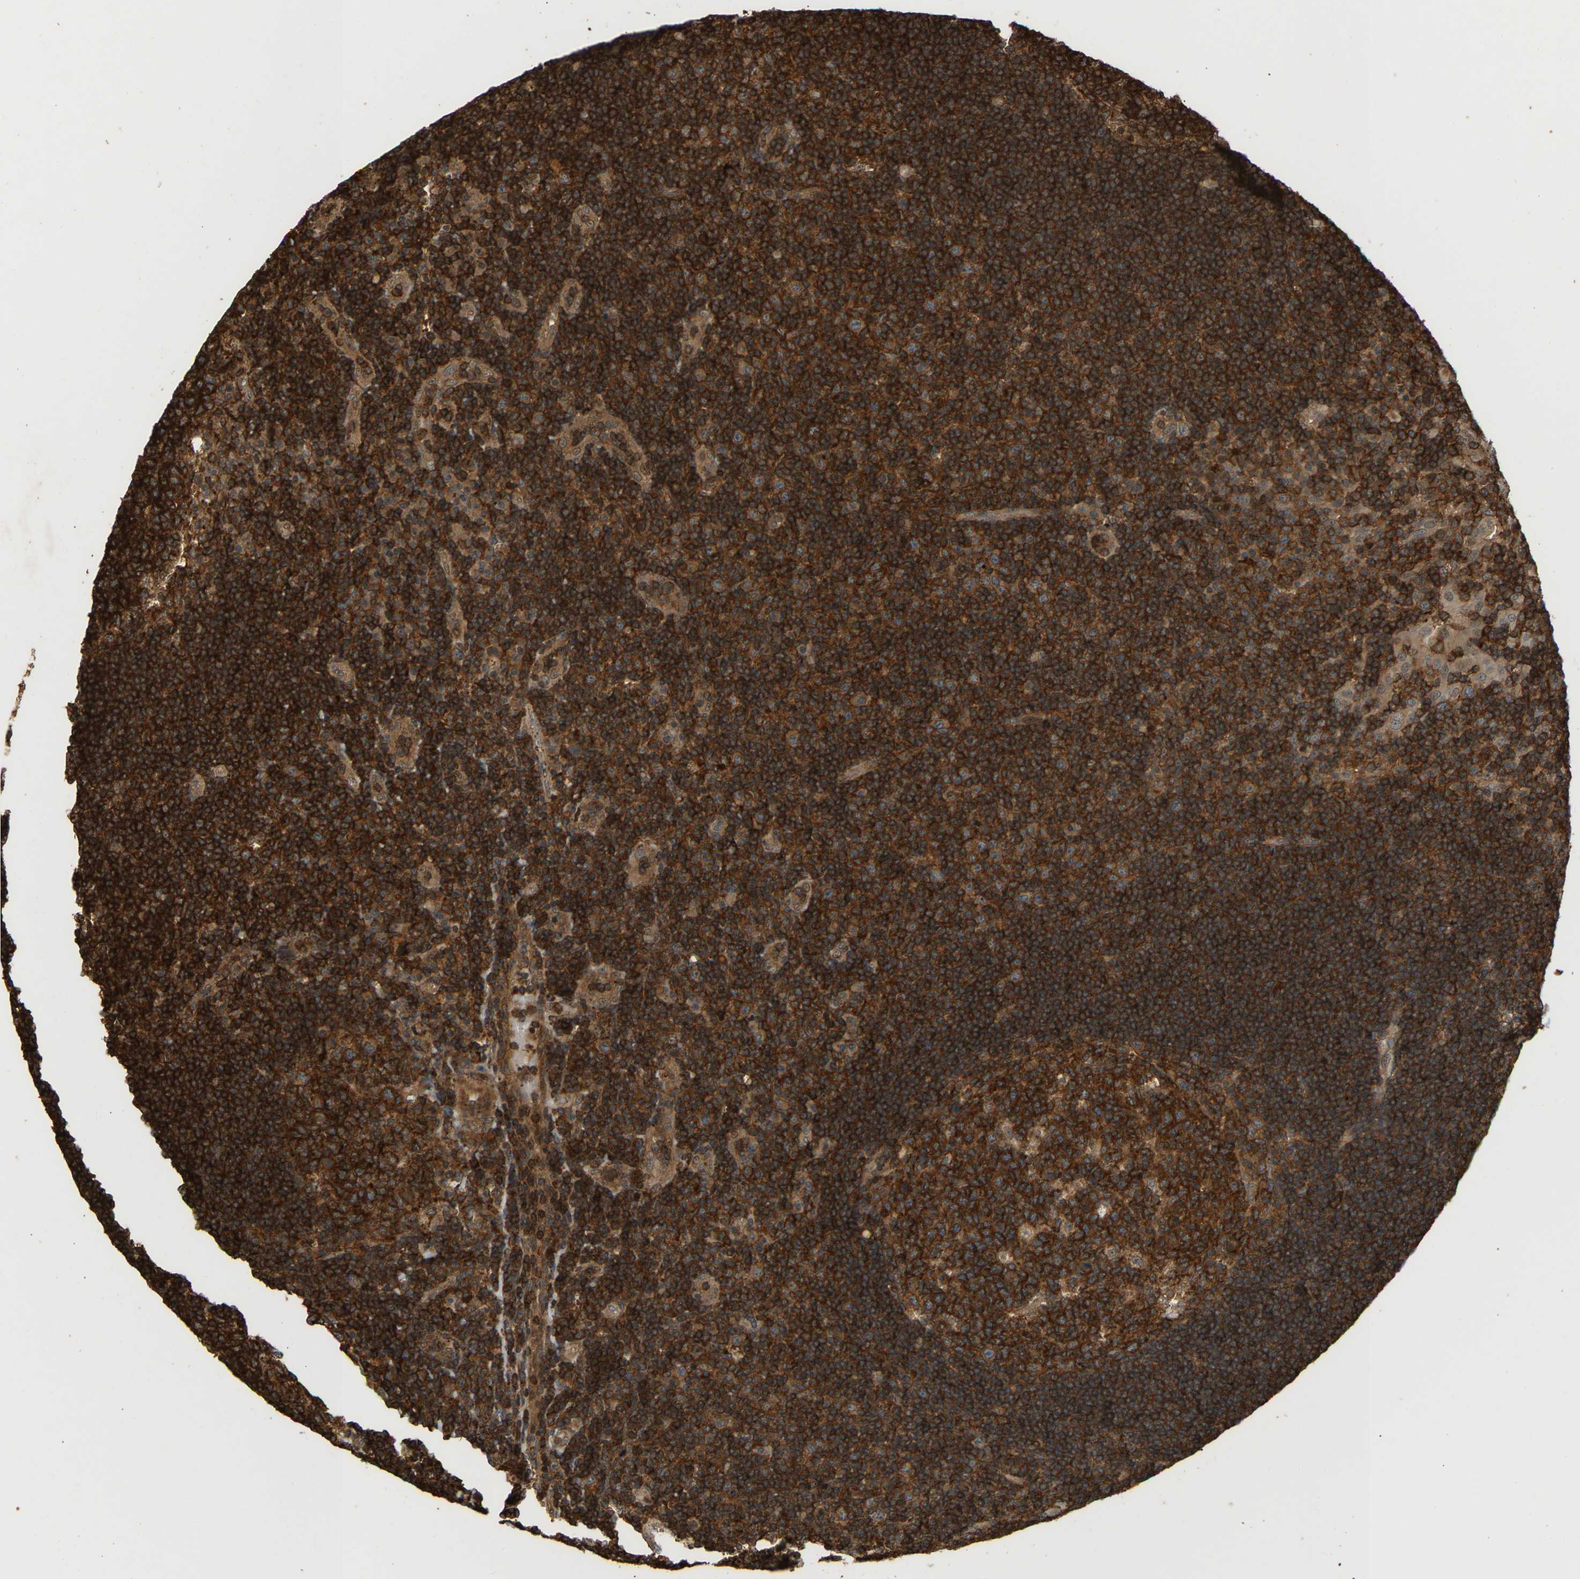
{"staining": {"intensity": "strong", "quantity": ">75%", "location": "cytoplasmic/membranous"}, "tissue": "tonsil", "cell_type": "Germinal center cells", "image_type": "normal", "snomed": [{"axis": "morphology", "description": "Normal tissue, NOS"}, {"axis": "topography", "description": "Tonsil"}], "caption": "Immunohistochemical staining of benign tonsil demonstrates high levels of strong cytoplasmic/membranous staining in about >75% of germinal center cells. (Stains: DAB in brown, nuclei in blue, Microscopy: brightfield microscopy at high magnification).", "gene": "ENSG00000282218", "patient": {"sex": "female", "age": 40}}